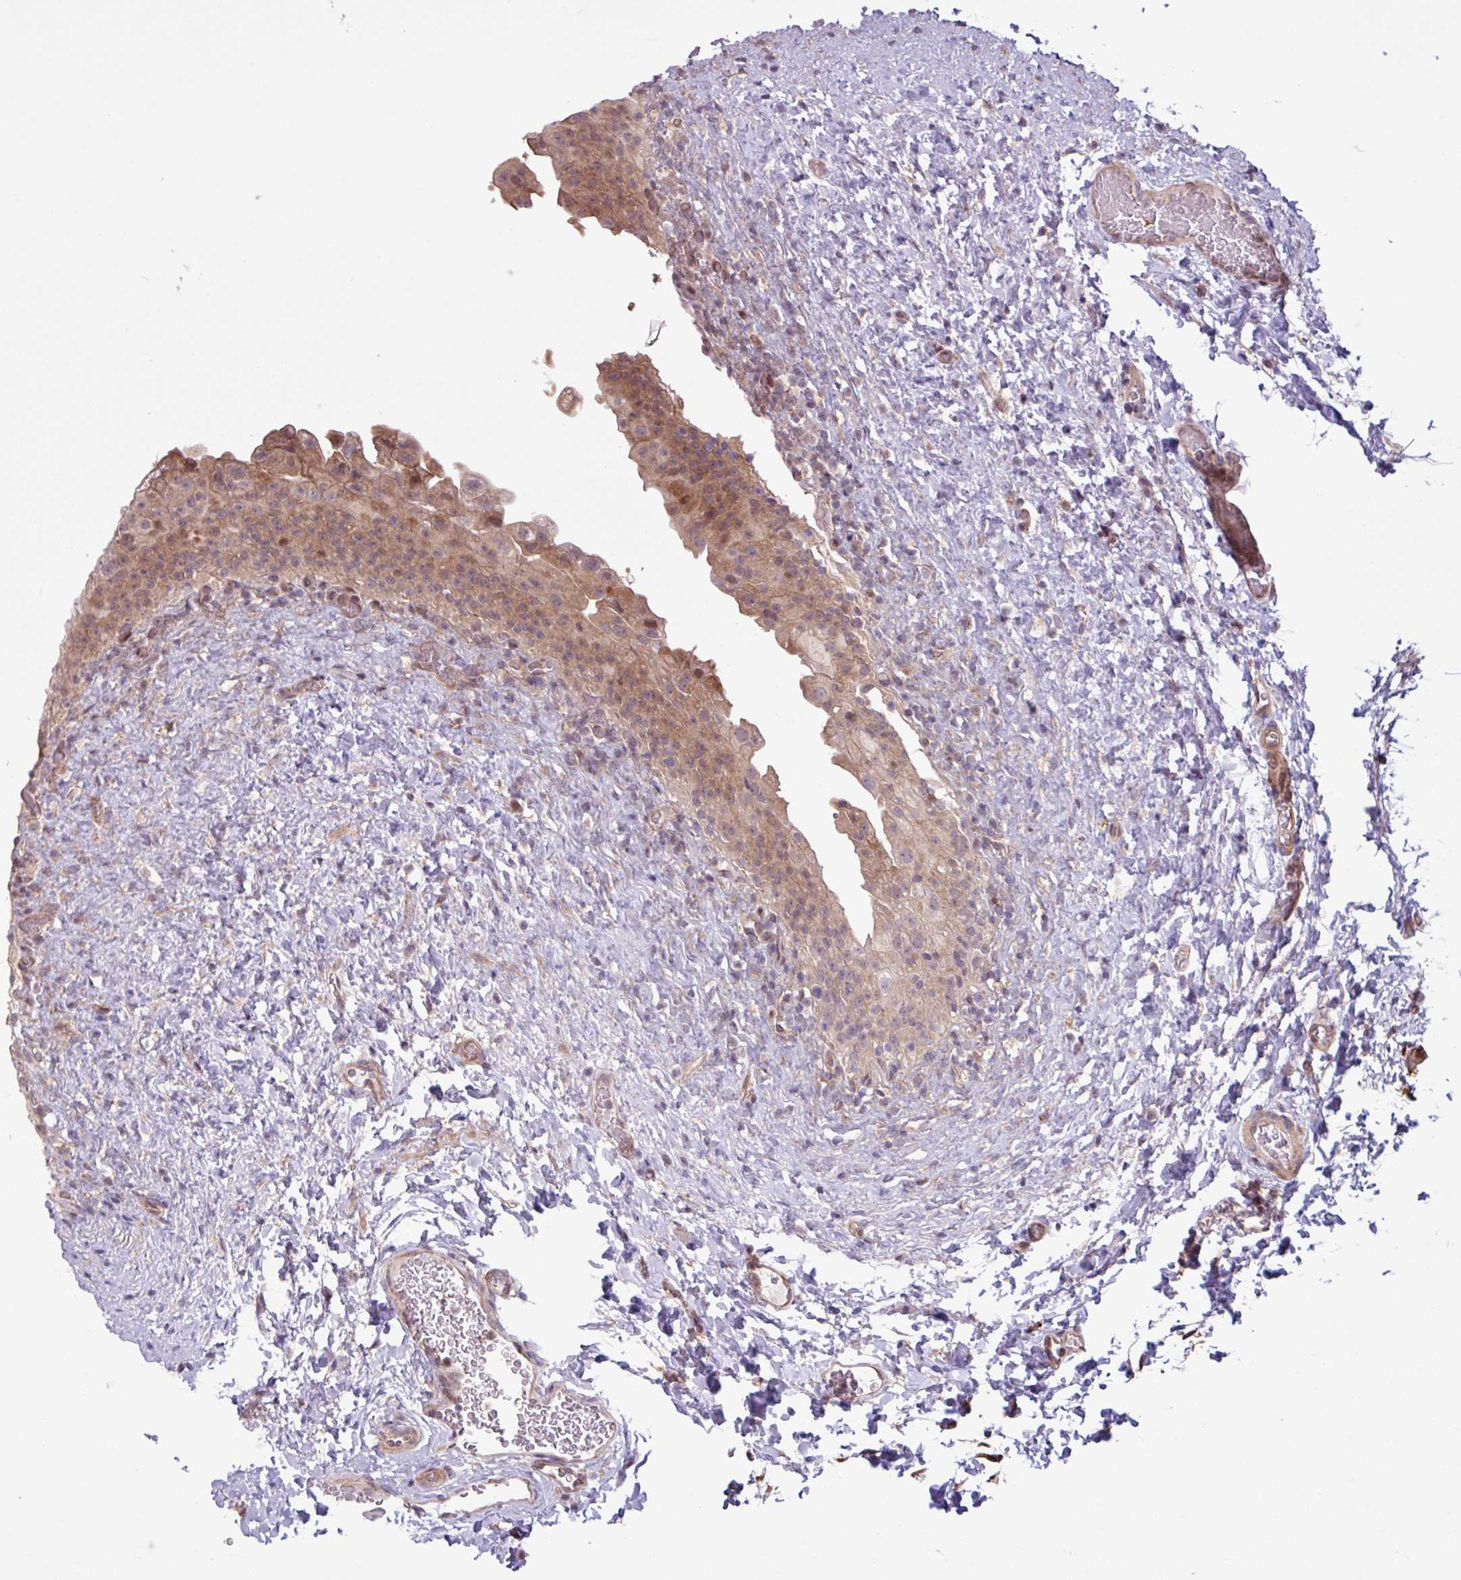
{"staining": {"intensity": "weak", "quantity": ">75%", "location": "cytoplasmic/membranous,nuclear"}, "tissue": "urinary bladder", "cell_type": "Urothelial cells", "image_type": "normal", "snomed": [{"axis": "morphology", "description": "Normal tissue, NOS"}, {"axis": "topography", "description": "Urinary bladder"}], "caption": "IHC (DAB (3,3'-diaminobenzidine)) staining of benign human urinary bladder displays weak cytoplasmic/membranous,nuclear protein positivity in approximately >75% of urothelial cells.", "gene": "PDPR", "patient": {"sex": "female", "age": 27}}